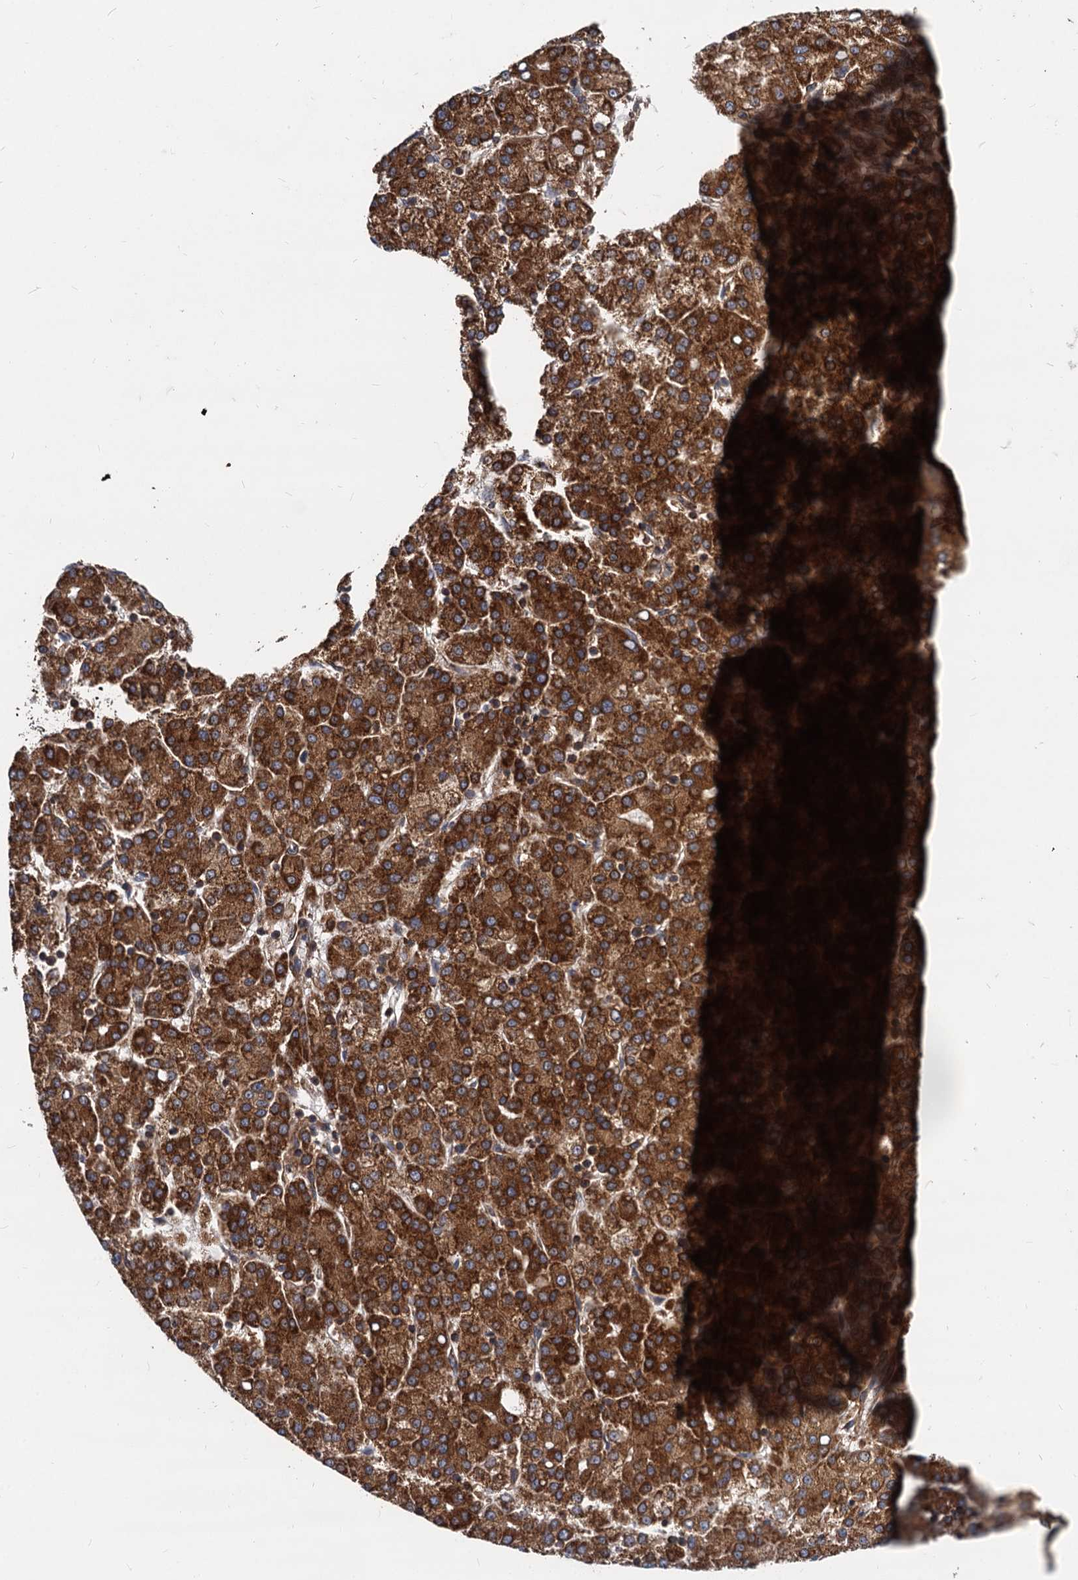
{"staining": {"intensity": "strong", "quantity": ">75%", "location": "cytoplasmic/membranous"}, "tissue": "liver cancer", "cell_type": "Tumor cells", "image_type": "cancer", "snomed": [{"axis": "morphology", "description": "Carcinoma, Hepatocellular, NOS"}, {"axis": "topography", "description": "Liver"}], "caption": "The histopathology image demonstrates immunohistochemical staining of hepatocellular carcinoma (liver). There is strong cytoplasmic/membranous positivity is appreciated in approximately >75% of tumor cells.", "gene": "STIM1", "patient": {"sex": "female", "age": 58}}